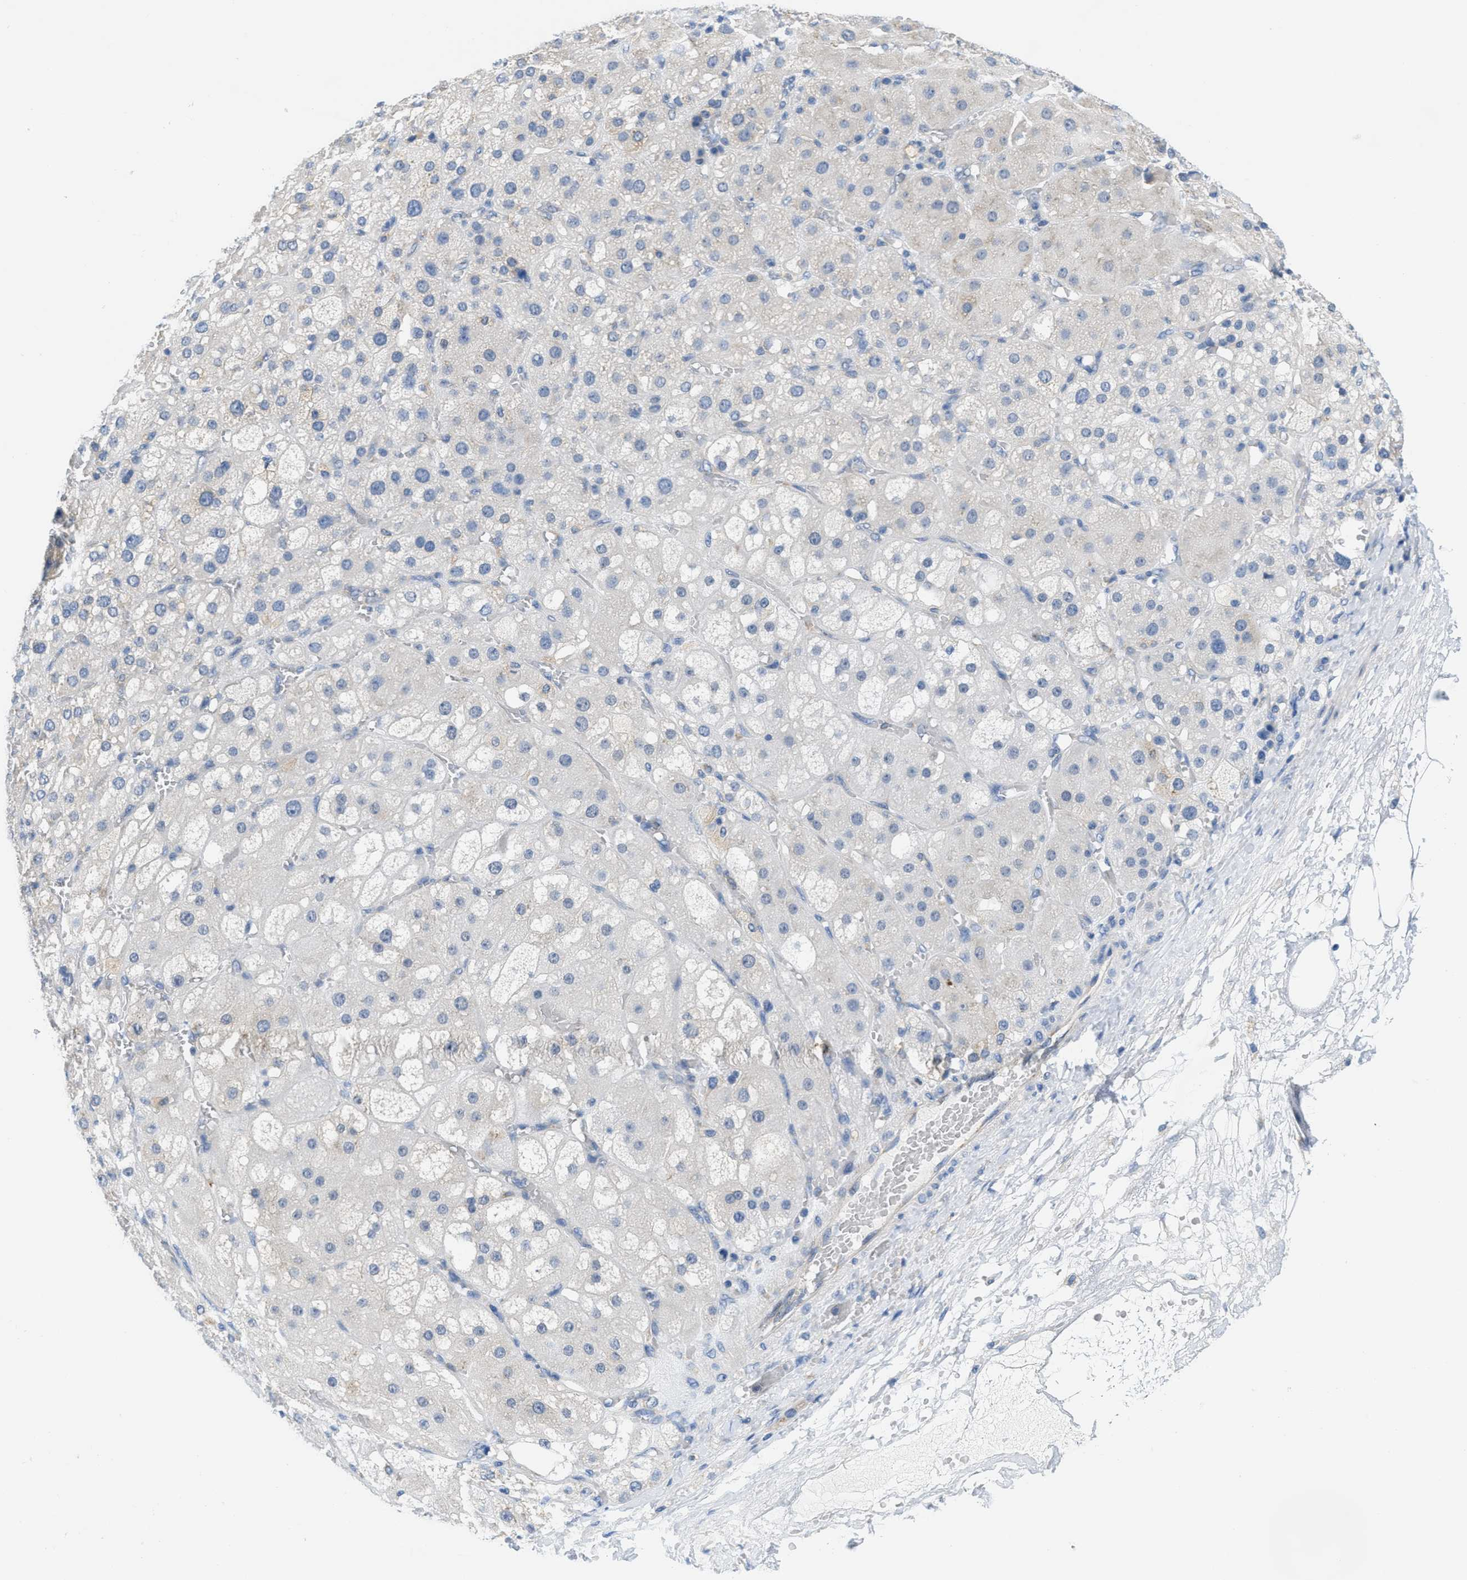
{"staining": {"intensity": "weak", "quantity": "<25%", "location": "cytoplasmic/membranous"}, "tissue": "adrenal gland", "cell_type": "Glandular cells", "image_type": "normal", "snomed": [{"axis": "morphology", "description": "Normal tissue, NOS"}, {"axis": "topography", "description": "Adrenal gland"}], "caption": "Immunohistochemistry (IHC) histopathology image of normal human adrenal gland stained for a protein (brown), which demonstrates no expression in glandular cells.", "gene": "PTDSS1", "patient": {"sex": "female", "age": 47}}